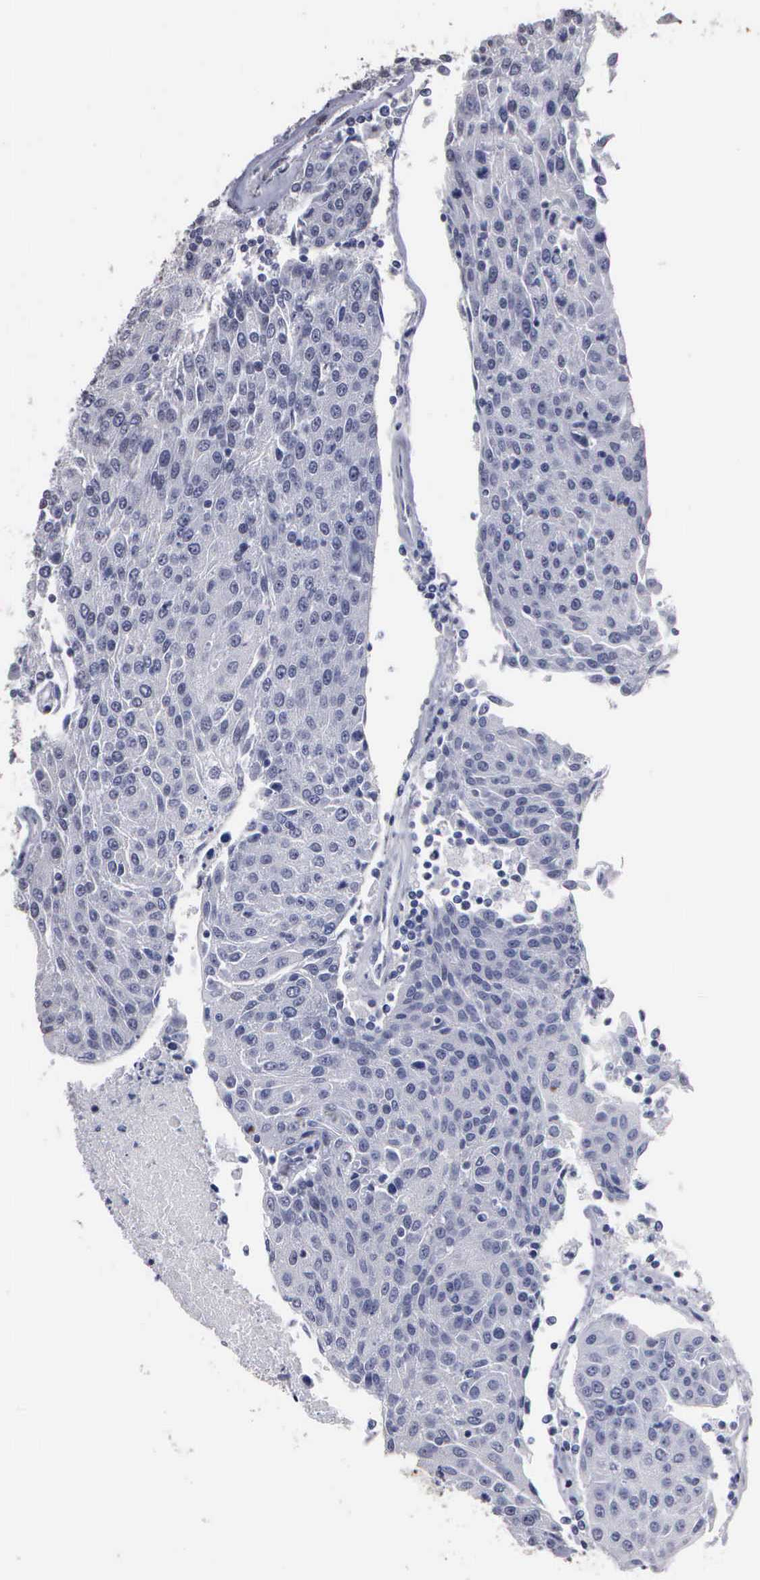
{"staining": {"intensity": "negative", "quantity": "none", "location": "none"}, "tissue": "urothelial cancer", "cell_type": "Tumor cells", "image_type": "cancer", "snomed": [{"axis": "morphology", "description": "Urothelial carcinoma, High grade"}, {"axis": "topography", "description": "Urinary bladder"}], "caption": "The immunohistochemistry micrograph has no significant staining in tumor cells of urothelial cancer tissue.", "gene": "UPB1", "patient": {"sex": "female", "age": 85}}